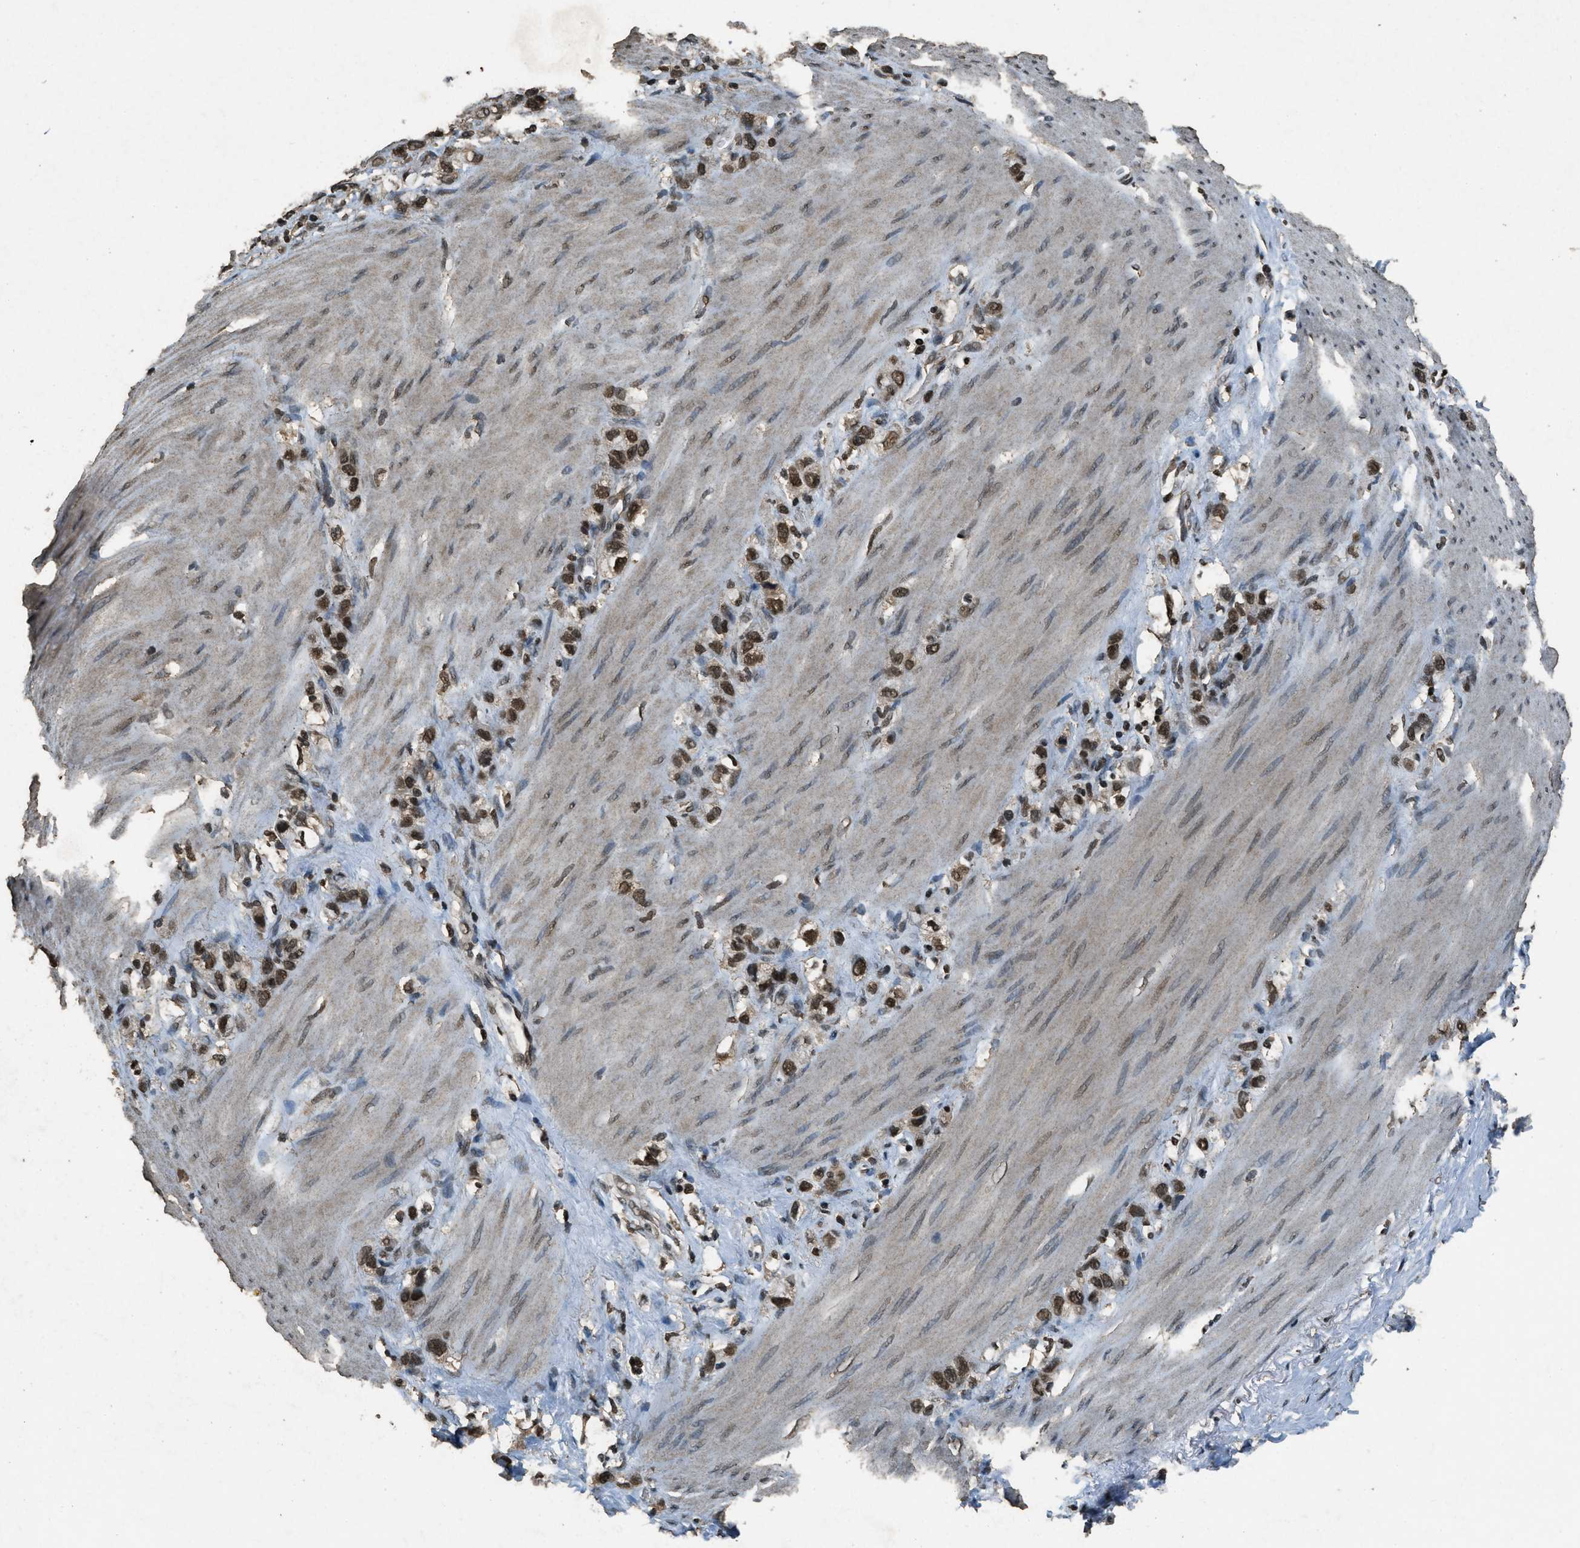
{"staining": {"intensity": "strong", "quantity": ">75%", "location": "nuclear"}, "tissue": "stomach cancer", "cell_type": "Tumor cells", "image_type": "cancer", "snomed": [{"axis": "morphology", "description": "Normal tissue, NOS"}, {"axis": "morphology", "description": "Adenocarcinoma, NOS"}, {"axis": "morphology", "description": "Adenocarcinoma, High grade"}, {"axis": "topography", "description": "Stomach, upper"}, {"axis": "topography", "description": "Stomach"}], "caption": "The photomicrograph exhibits a brown stain indicating the presence of a protein in the nuclear of tumor cells in stomach cancer (adenocarcinoma (high-grade)).", "gene": "MYB", "patient": {"sex": "female", "age": 65}}